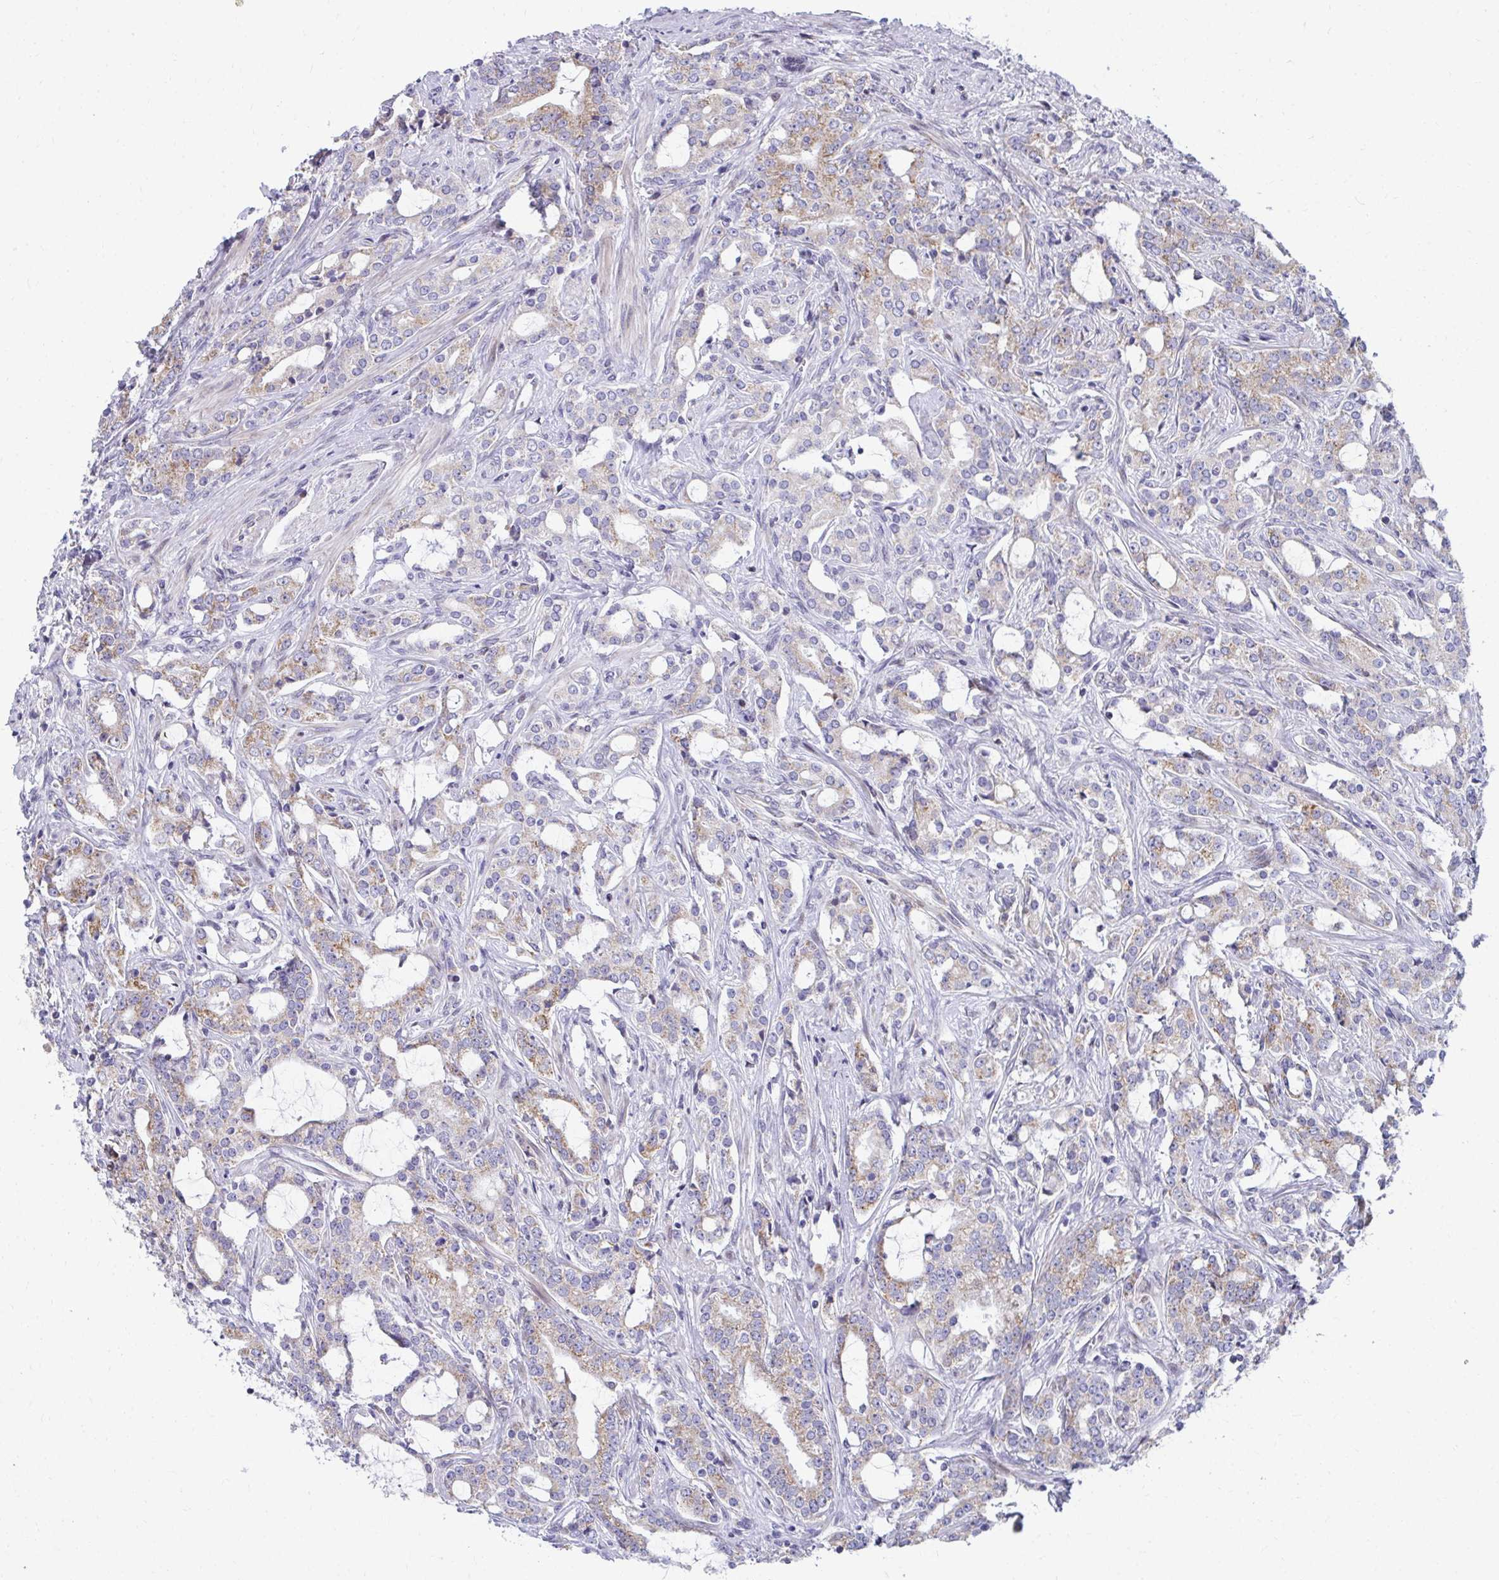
{"staining": {"intensity": "strong", "quantity": "<25%", "location": "cytoplasmic/membranous"}, "tissue": "prostate cancer", "cell_type": "Tumor cells", "image_type": "cancer", "snomed": [{"axis": "morphology", "description": "Adenocarcinoma, Medium grade"}, {"axis": "topography", "description": "Prostate"}], "caption": "The immunohistochemical stain shows strong cytoplasmic/membranous staining in tumor cells of medium-grade adenocarcinoma (prostate) tissue.", "gene": "EXOC5", "patient": {"sex": "male", "age": 57}}